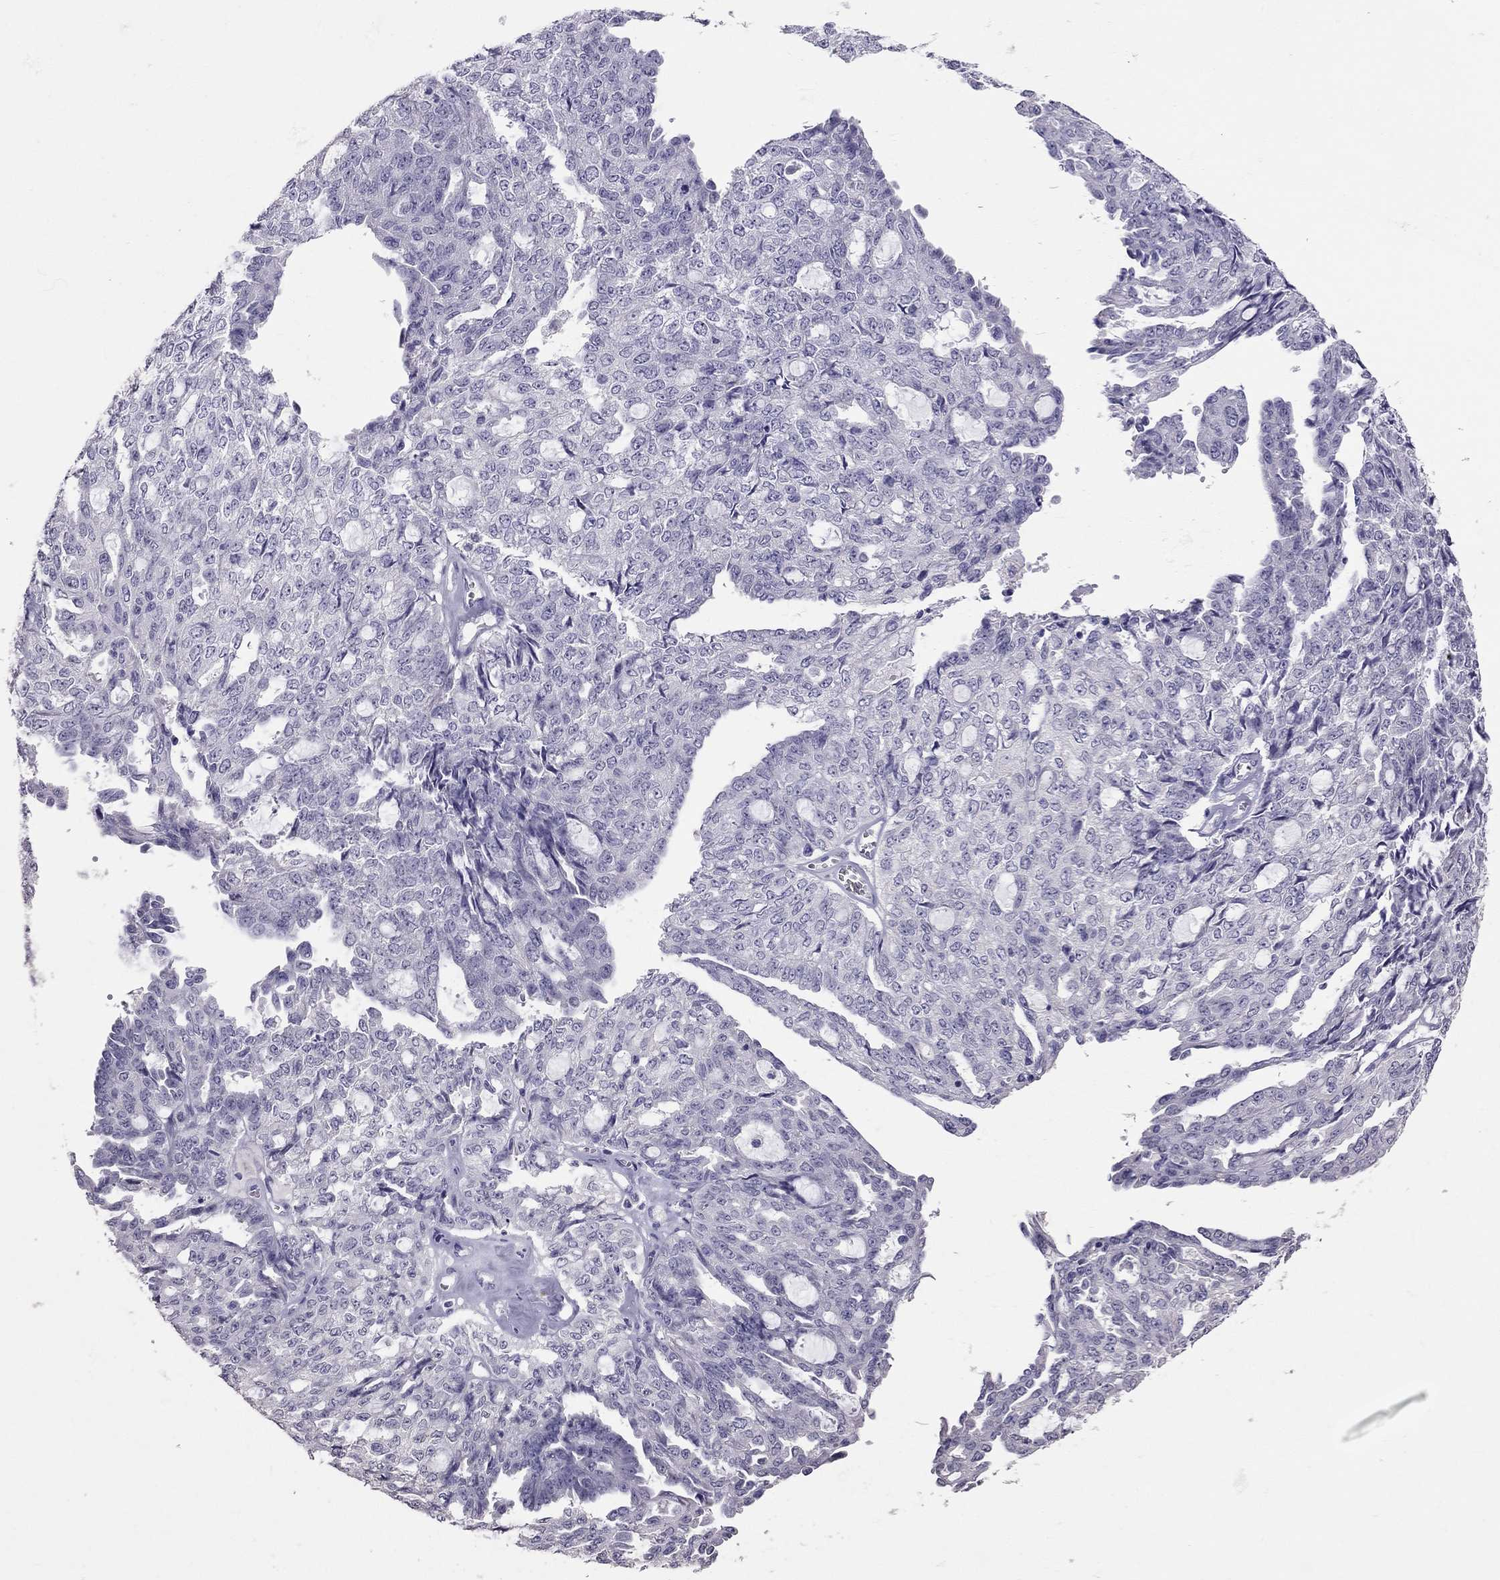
{"staining": {"intensity": "negative", "quantity": "none", "location": "none"}, "tissue": "ovarian cancer", "cell_type": "Tumor cells", "image_type": "cancer", "snomed": [{"axis": "morphology", "description": "Cystadenocarcinoma, serous, NOS"}, {"axis": "topography", "description": "Ovary"}], "caption": "Serous cystadenocarcinoma (ovarian) stained for a protein using IHC demonstrates no expression tumor cells.", "gene": "PSMB11", "patient": {"sex": "female", "age": 71}}